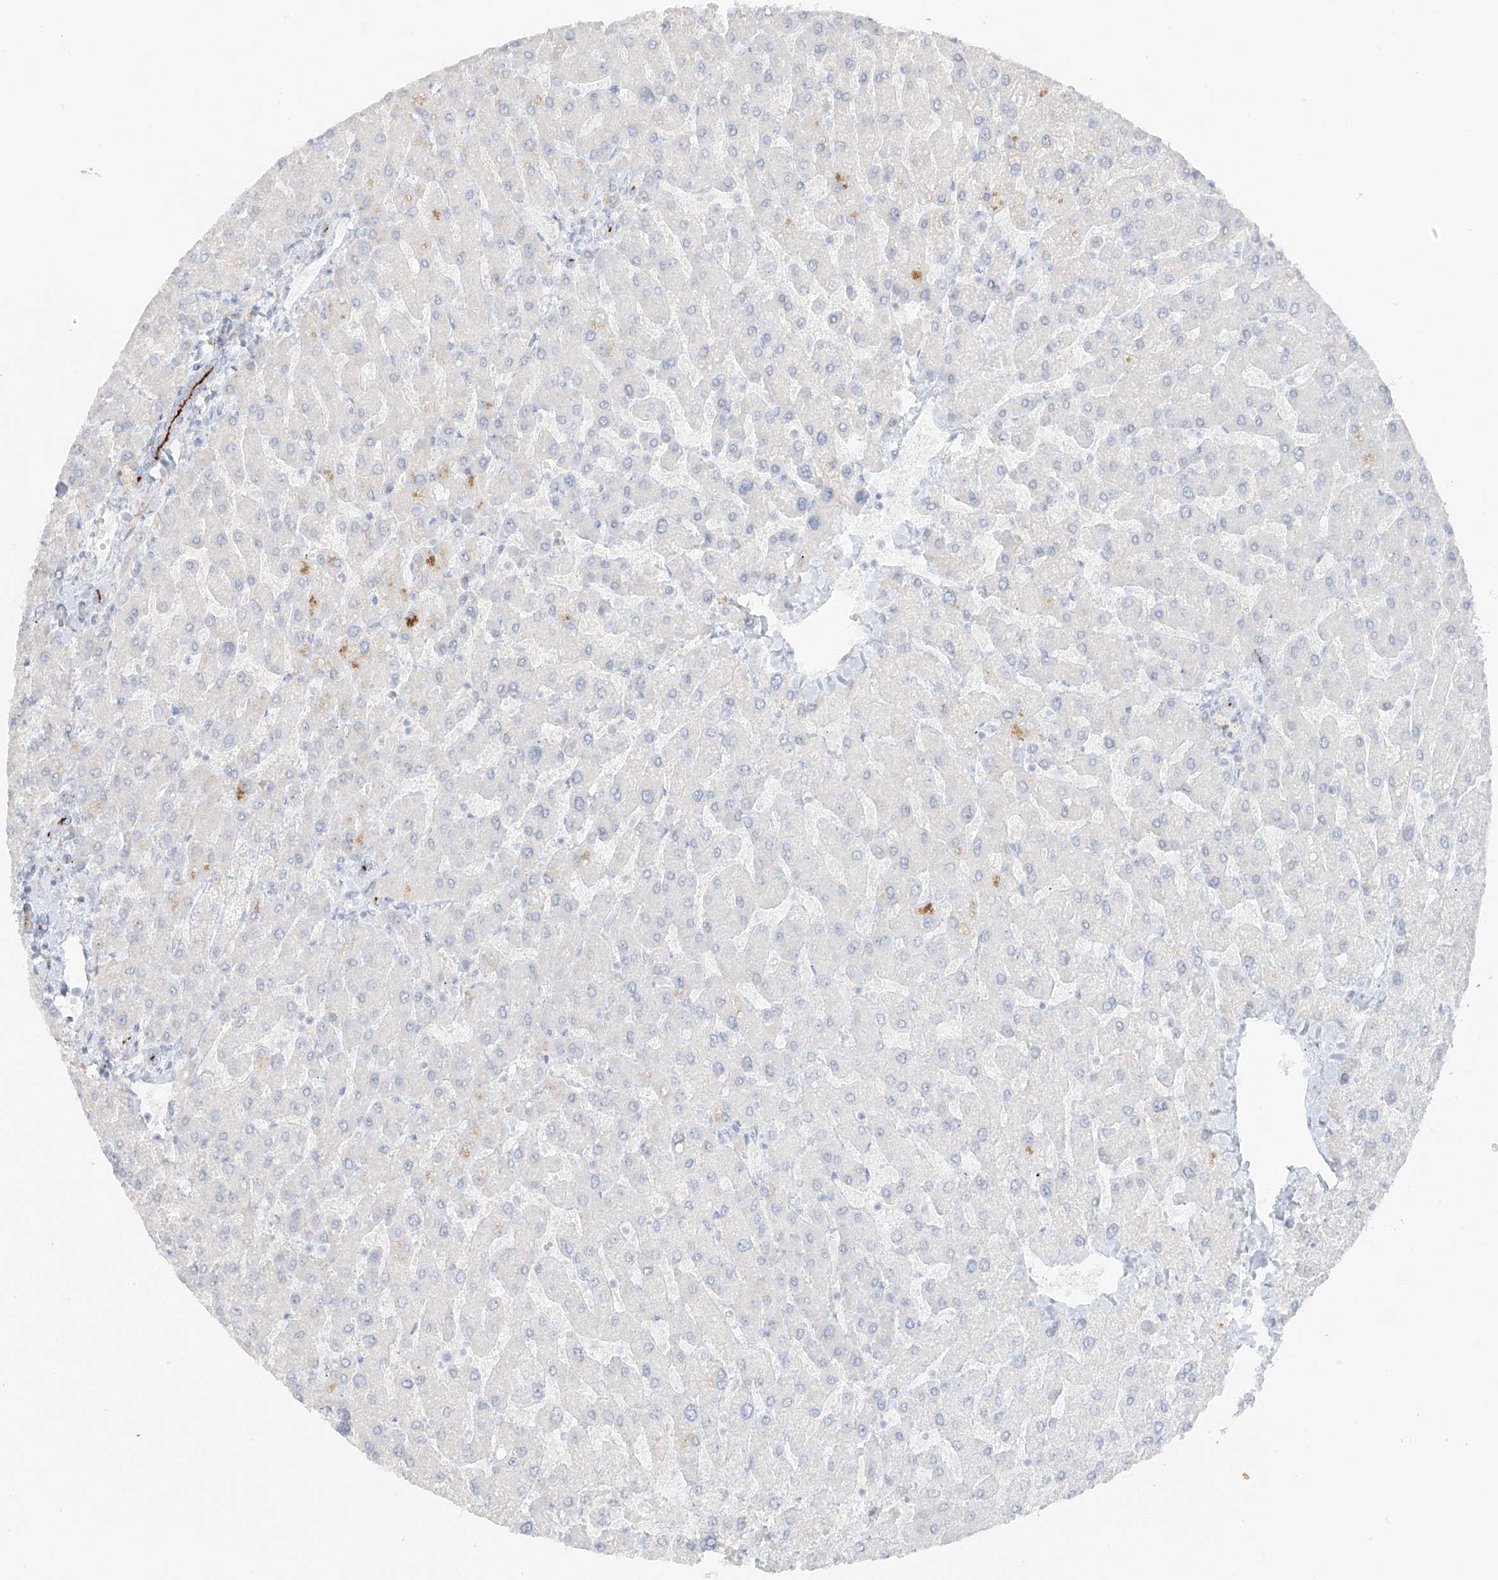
{"staining": {"intensity": "negative", "quantity": "none", "location": "none"}, "tissue": "liver", "cell_type": "Cholangiocytes", "image_type": "normal", "snomed": [{"axis": "morphology", "description": "Normal tissue, NOS"}, {"axis": "topography", "description": "Liver"}], "caption": "Immunohistochemistry image of benign liver stained for a protein (brown), which demonstrates no expression in cholangiocytes. (DAB (3,3'-diaminobenzidine) immunohistochemistry, high magnification).", "gene": "C11orf87", "patient": {"sex": "male", "age": 55}}